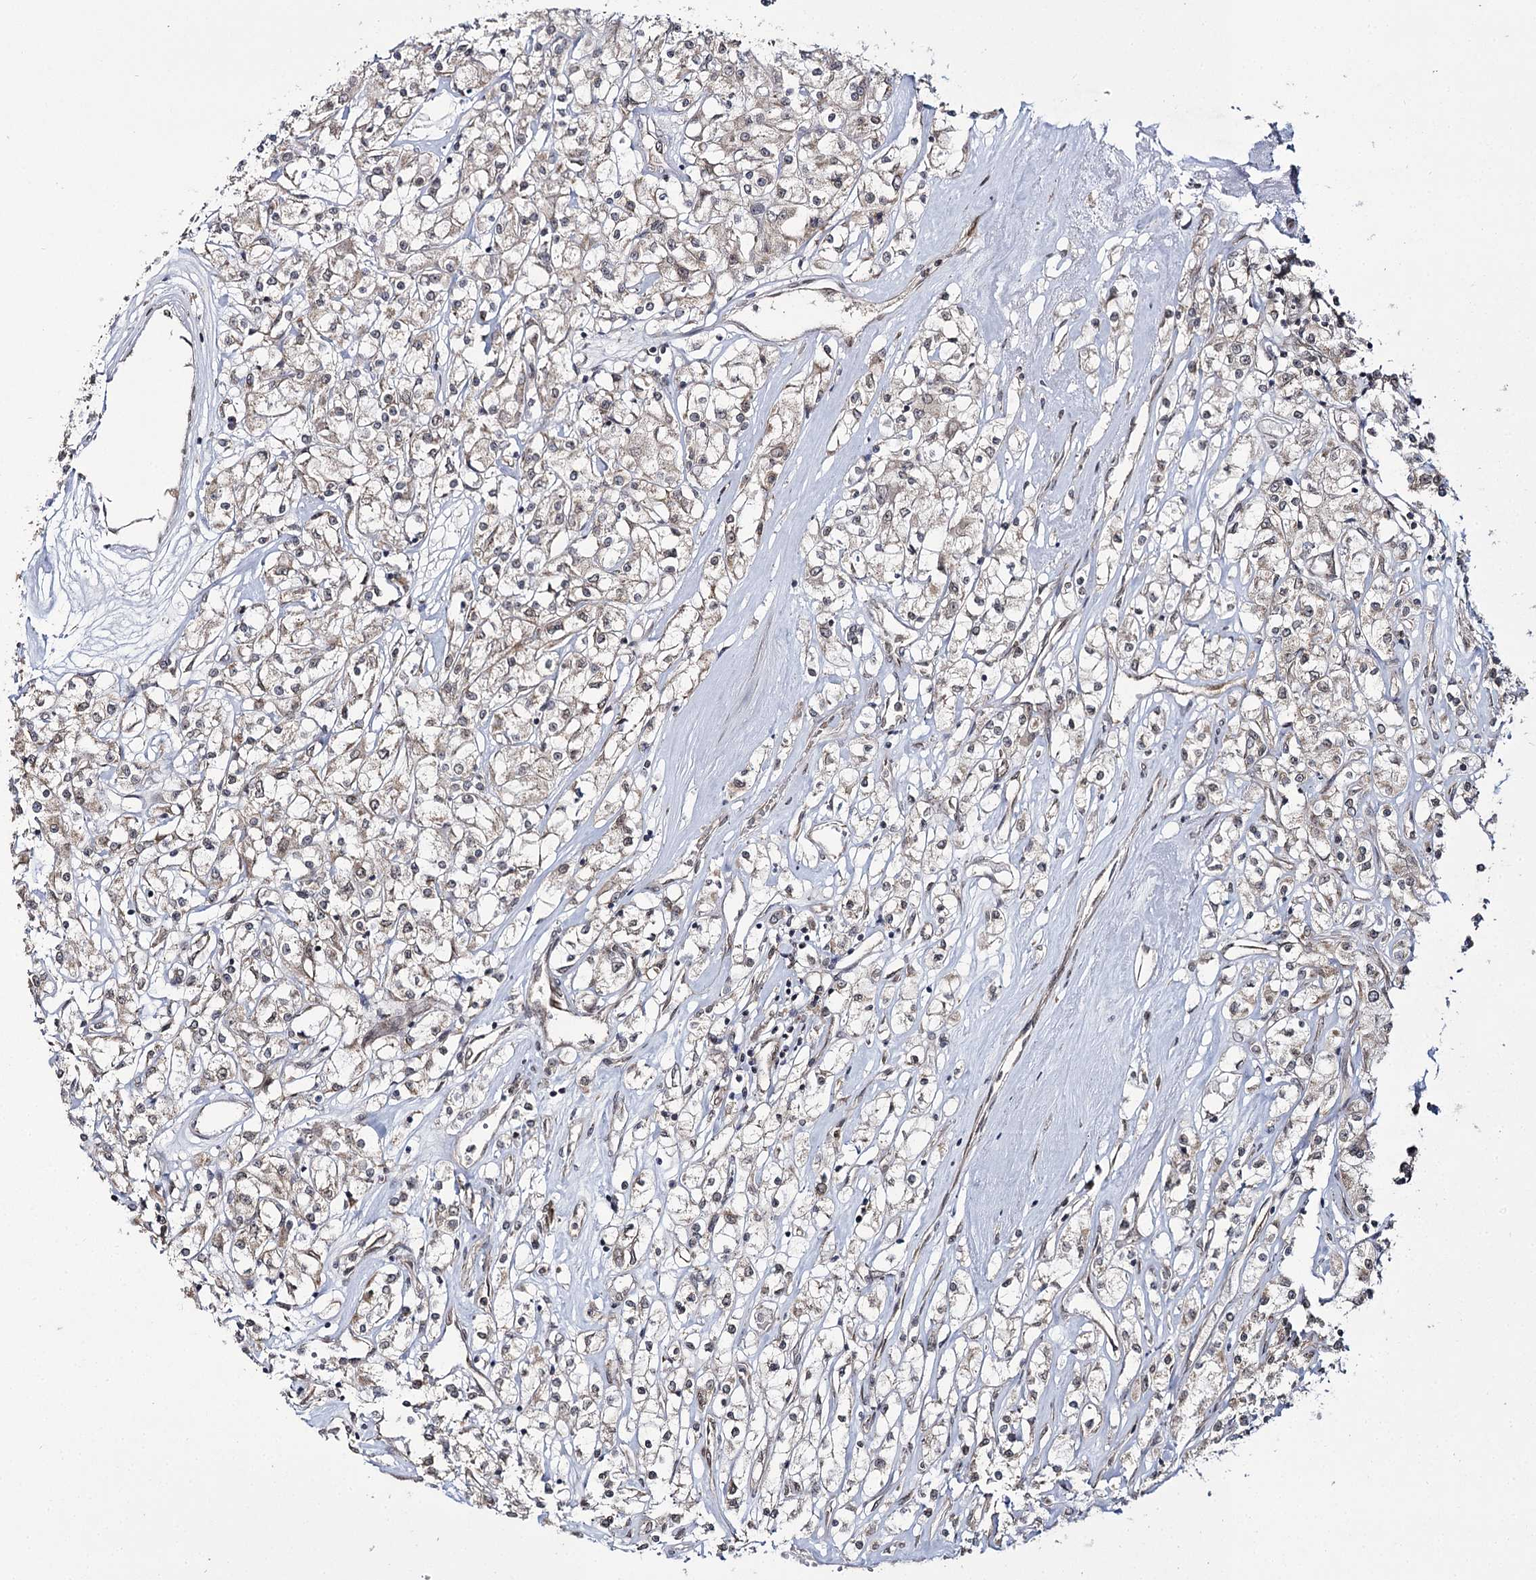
{"staining": {"intensity": "weak", "quantity": "25%-75%", "location": "cytoplasmic/membranous"}, "tissue": "renal cancer", "cell_type": "Tumor cells", "image_type": "cancer", "snomed": [{"axis": "morphology", "description": "Adenocarcinoma, NOS"}, {"axis": "topography", "description": "Kidney"}], "caption": "Brown immunohistochemical staining in human adenocarcinoma (renal) shows weak cytoplasmic/membranous expression in approximately 25%-75% of tumor cells.", "gene": "TRNT1", "patient": {"sex": "female", "age": 59}}